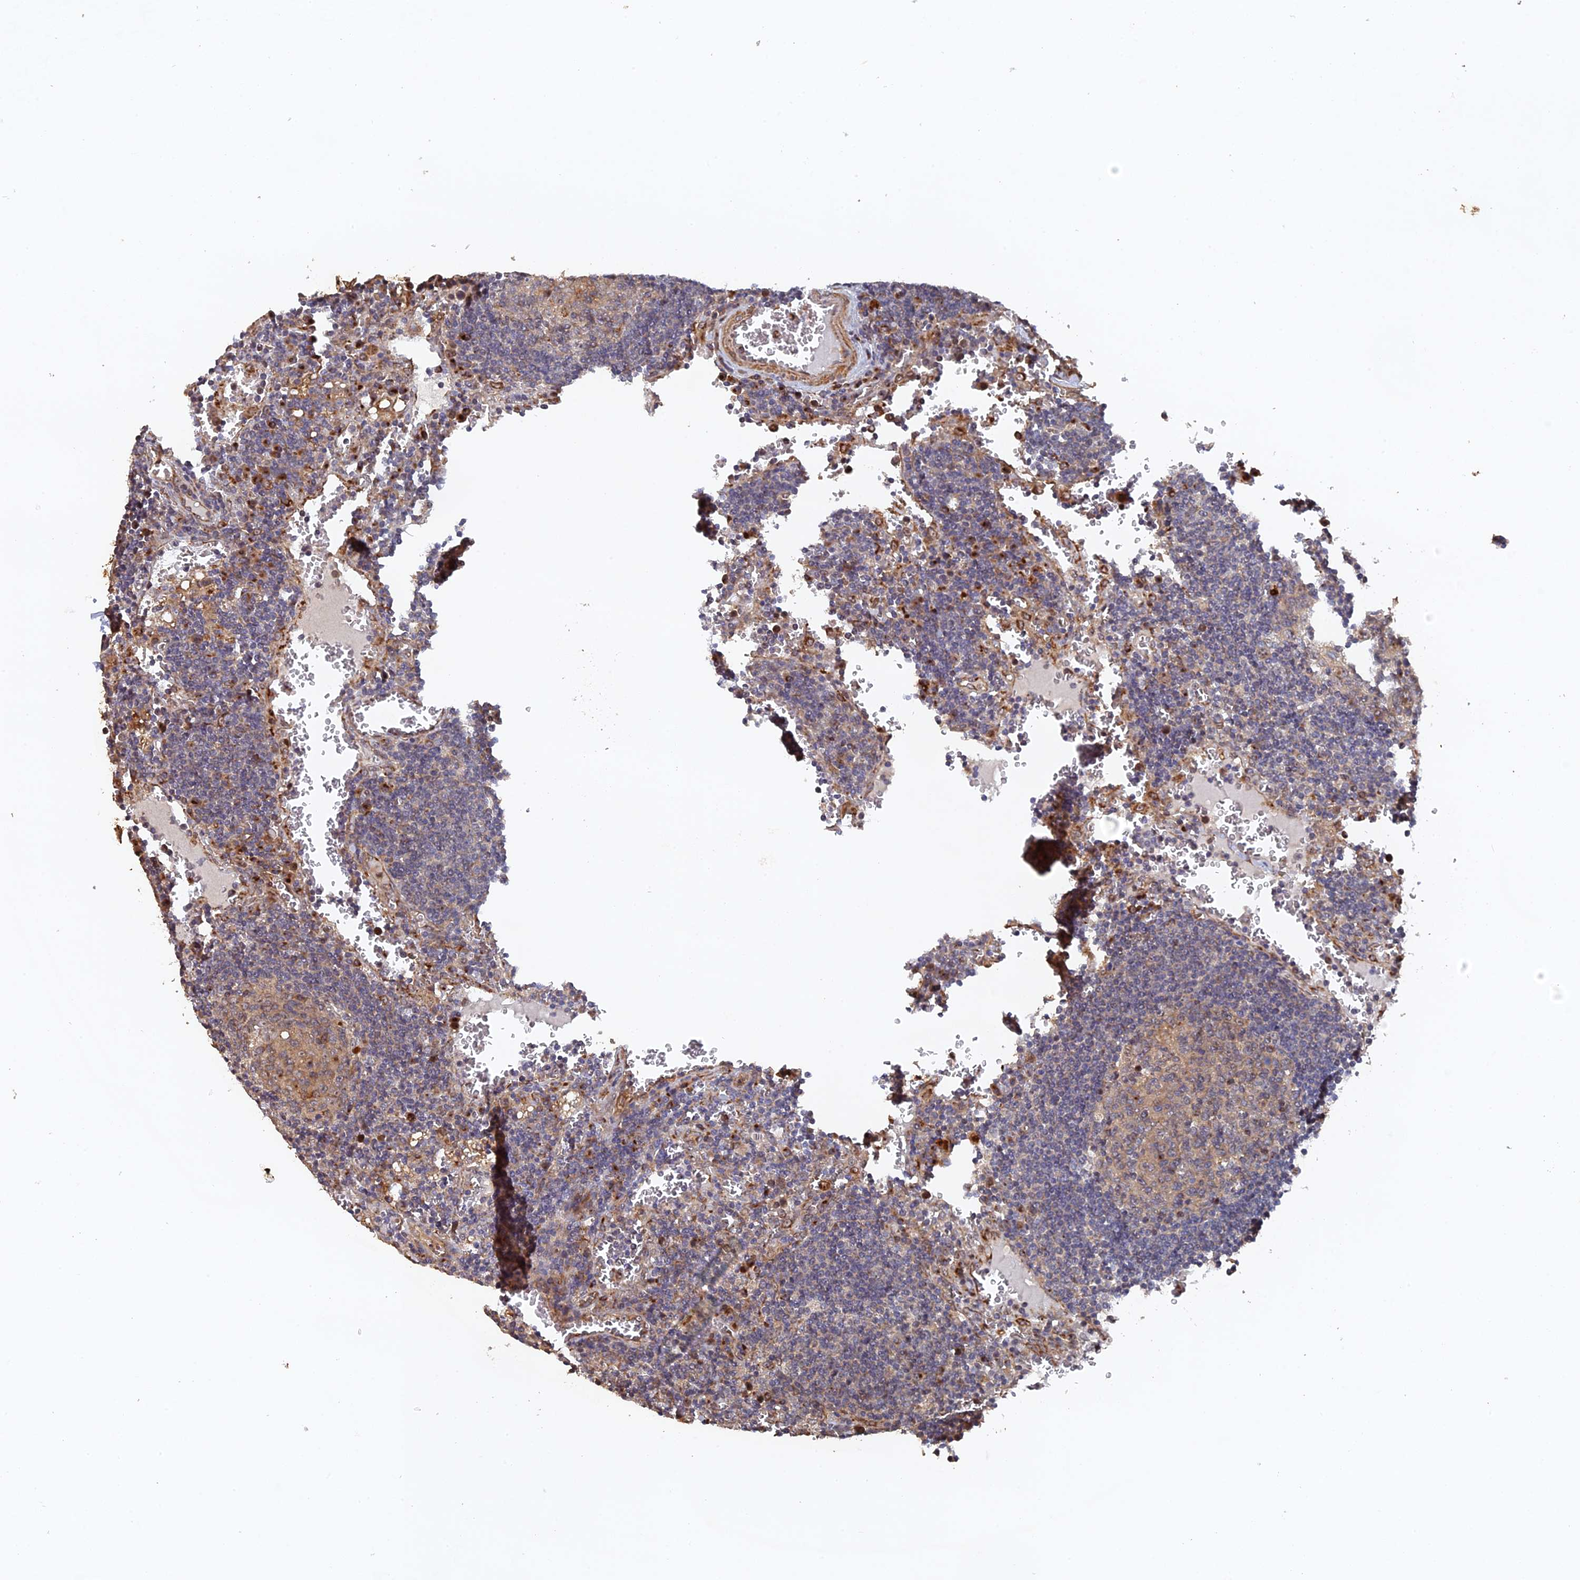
{"staining": {"intensity": "weak", "quantity": "25%-75%", "location": "cytoplasmic/membranous"}, "tissue": "lymph node", "cell_type": "Germinal center cells", "image_type": "normal", "snomed": [{"axis": "morphology", "description": "Normal tissue, NOS"}, {"axis": "topography", "description": "Lymph node"}], "caption": "Protein expression by immunohistochemistry (IHC) reveals weak cytoplasmic/membranous expression in approximately 25%-75% of germinal center cells in benign lymph node. (DAB = brown stain, brightfield microscopy at high magnification).", "gene": "VPS37C", "patient": {"sex": "female", "age": 73}}